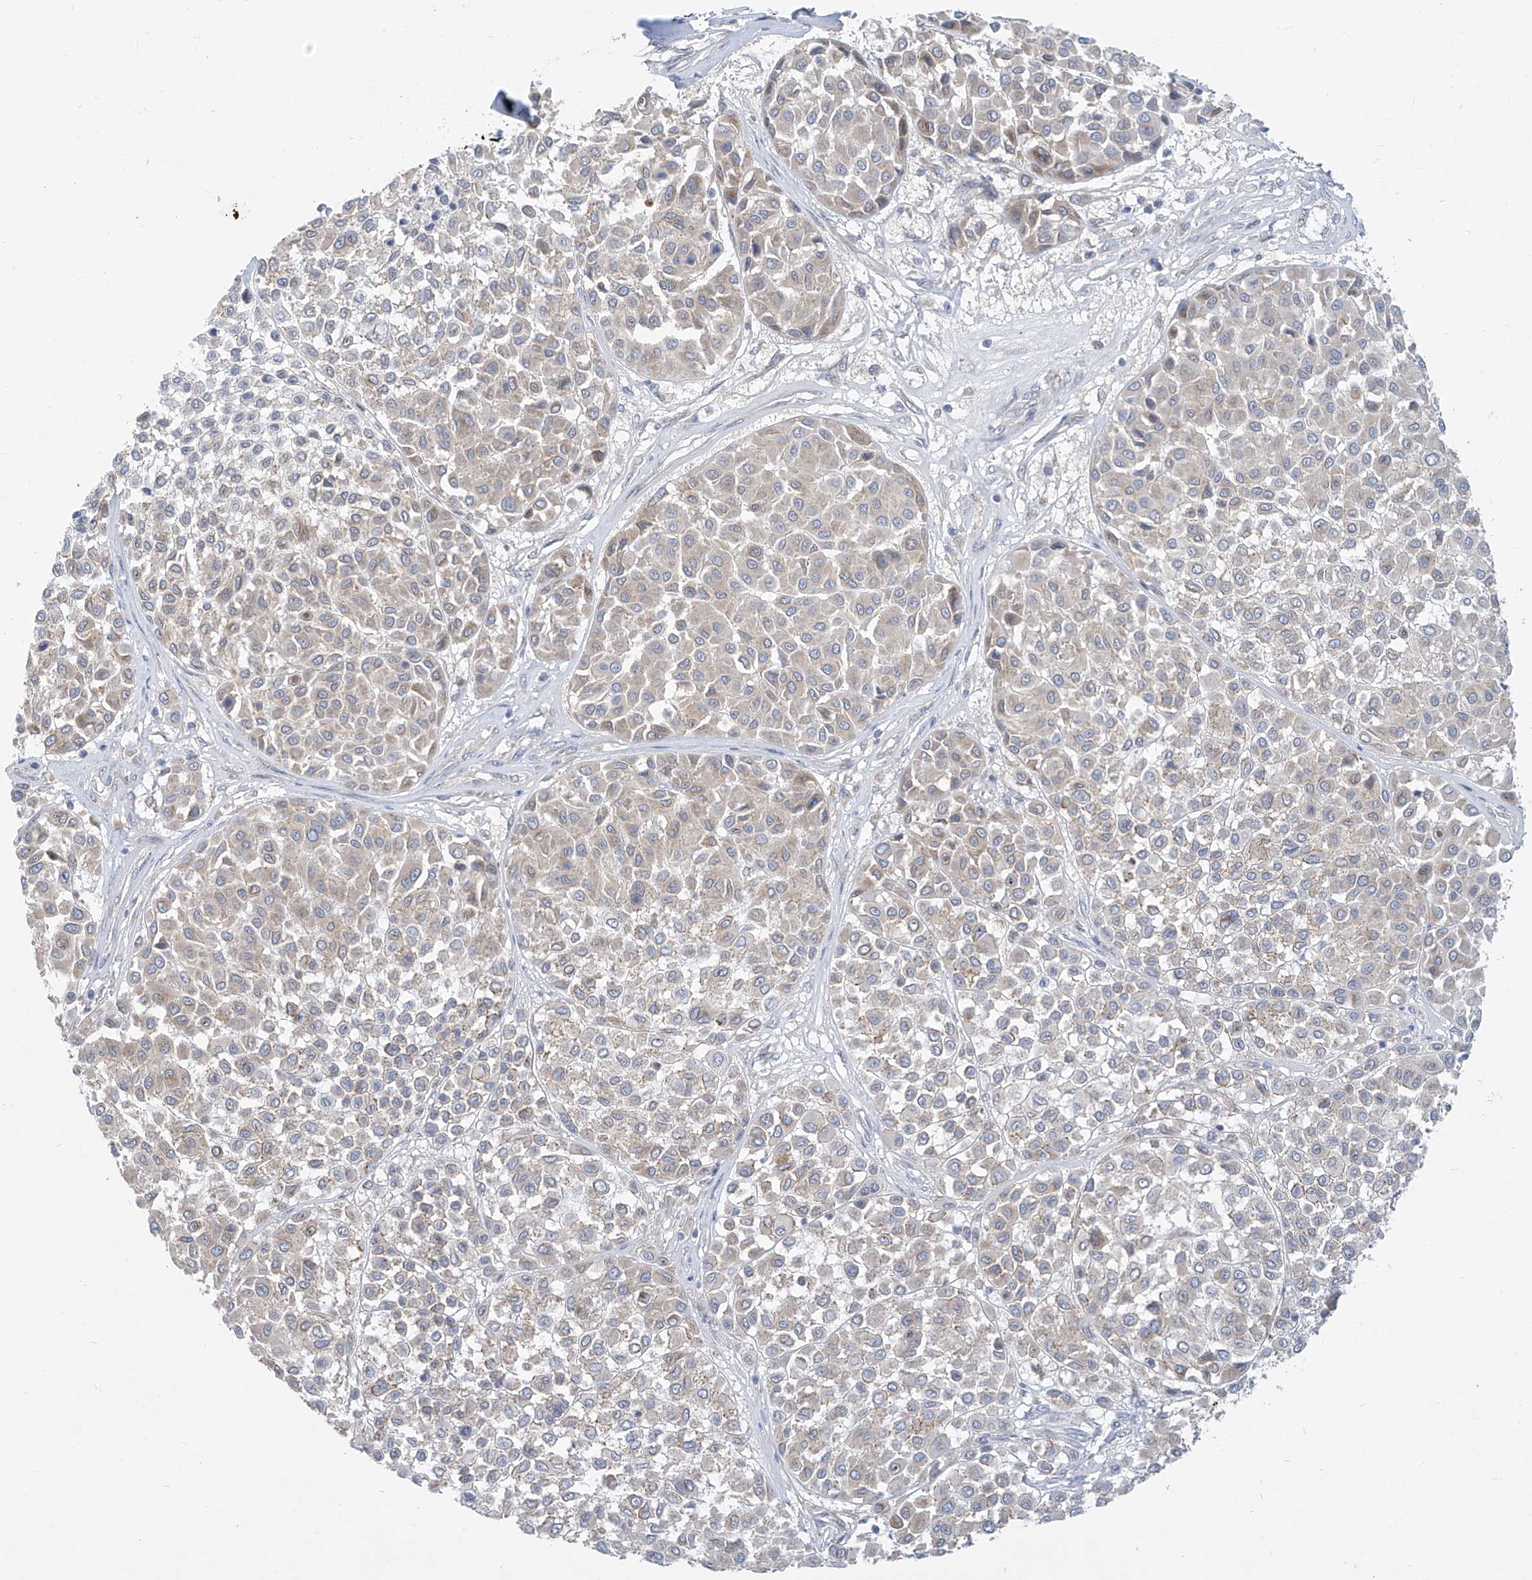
{"staining": {"intensity": "weak", "quantity": "<25%", "location": "cytoplasmic/membranous"}, "tissue": "melanoma", "cell_type": "Tumor cells", "image_type": "cancer", "snomed": [{"axis": "morphology", "description": "Malignant melanoma, Metastatic site"}, {"axis": "topography", "description": "Soft tissue"}], "caption": "This is an IHC photomicrograph of malignant melanoma (metastatic site). There is no expression in tumor cells.", "gene": "KRTAP25-1", "patient": {"sex": "male", "age": 41}}